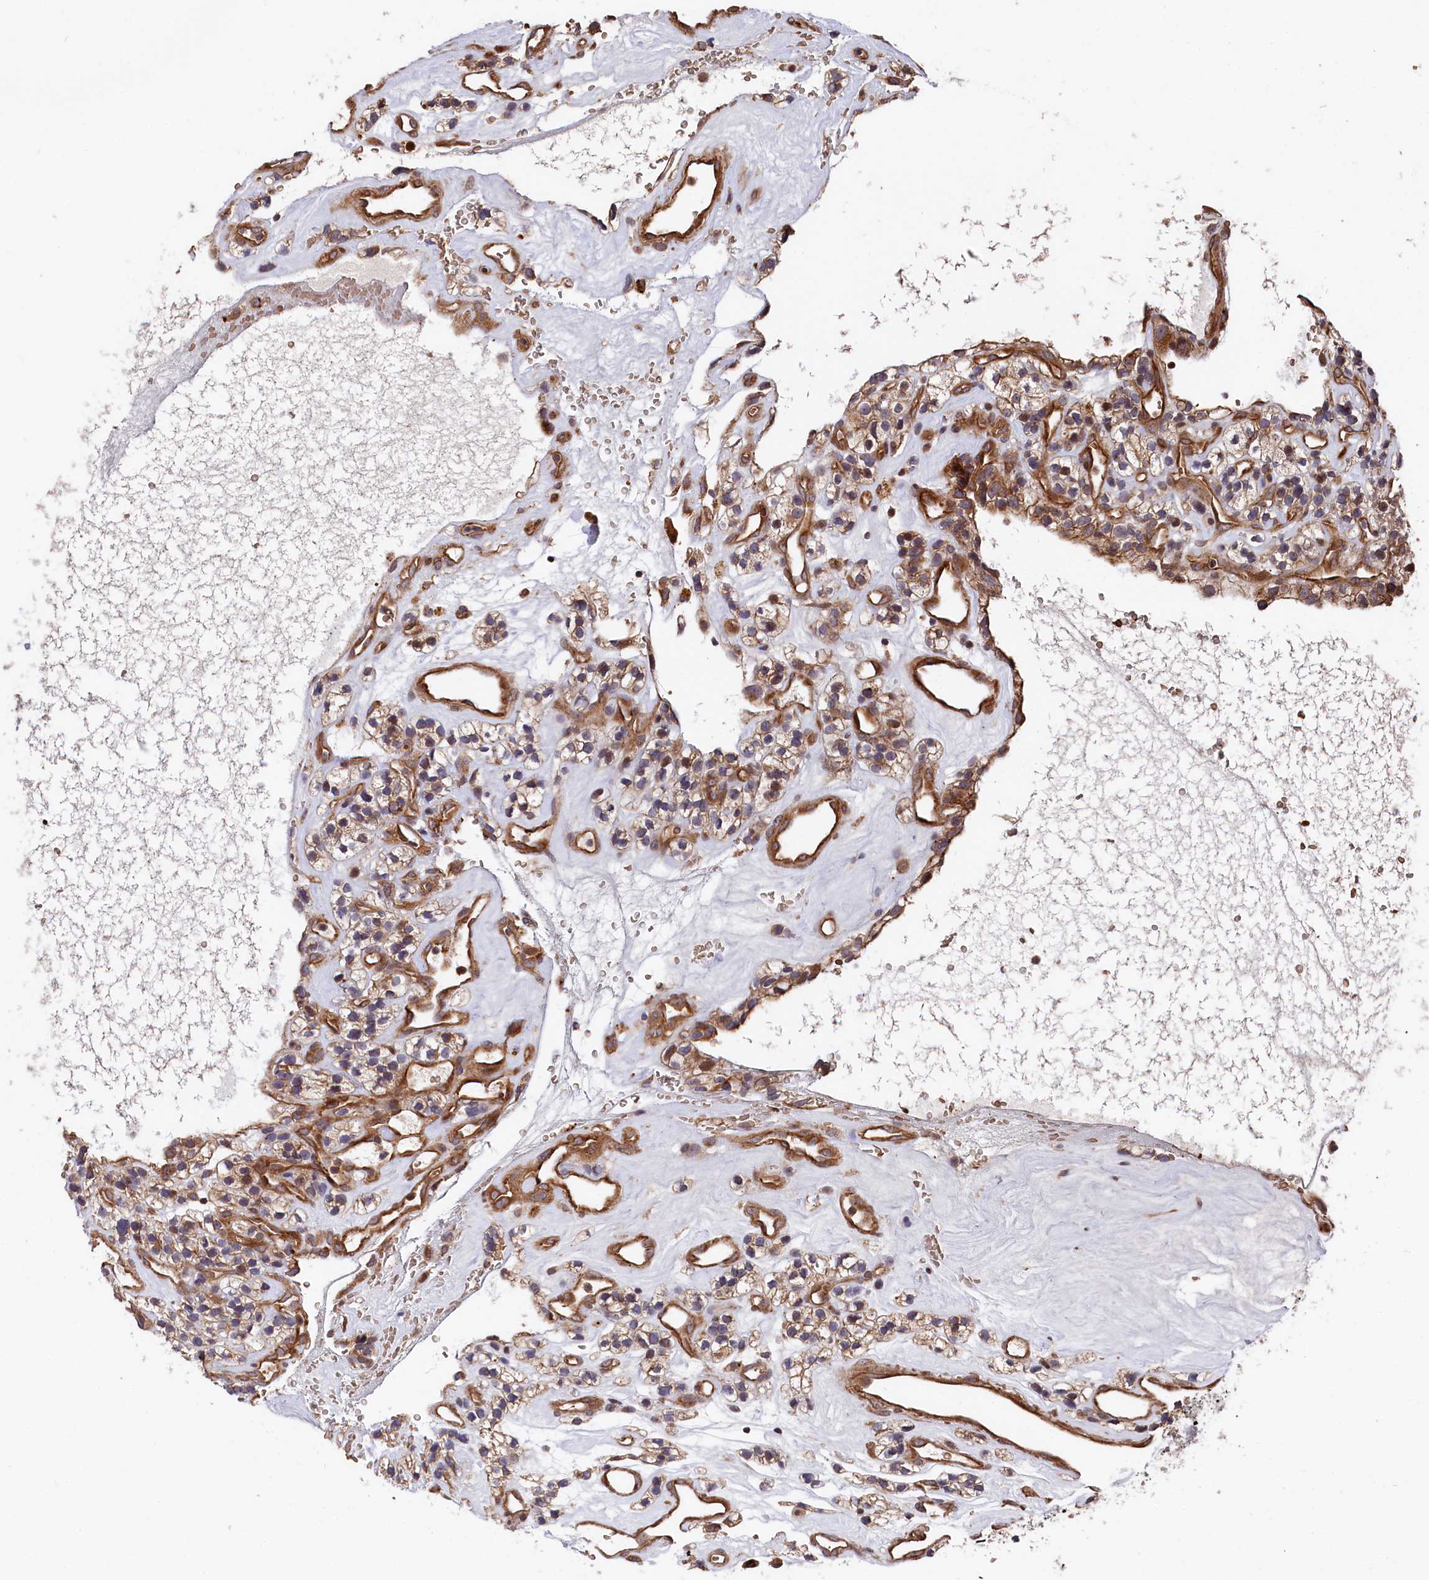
{"staining": {"intensity": "moderate", "quantity": ">75%", "location": "cytoplasmic/membranous"}, "tissue": "renal cancer", "cell_type": "Tumor cells", "image_type": "cancer", "snomed": [{"axis": "morphology", "description": "Adenocarcinoma, NOS"}, {"axis": "topography", "description": "Kidney"}], "caption": "A brown stain shows moderate cytoplasmic/membranous staining of a protein in human renal adenocarcinoma tumor cells.", "gene": "TNKS1BP1", "patient": {"sex": "female", "age": 57}}